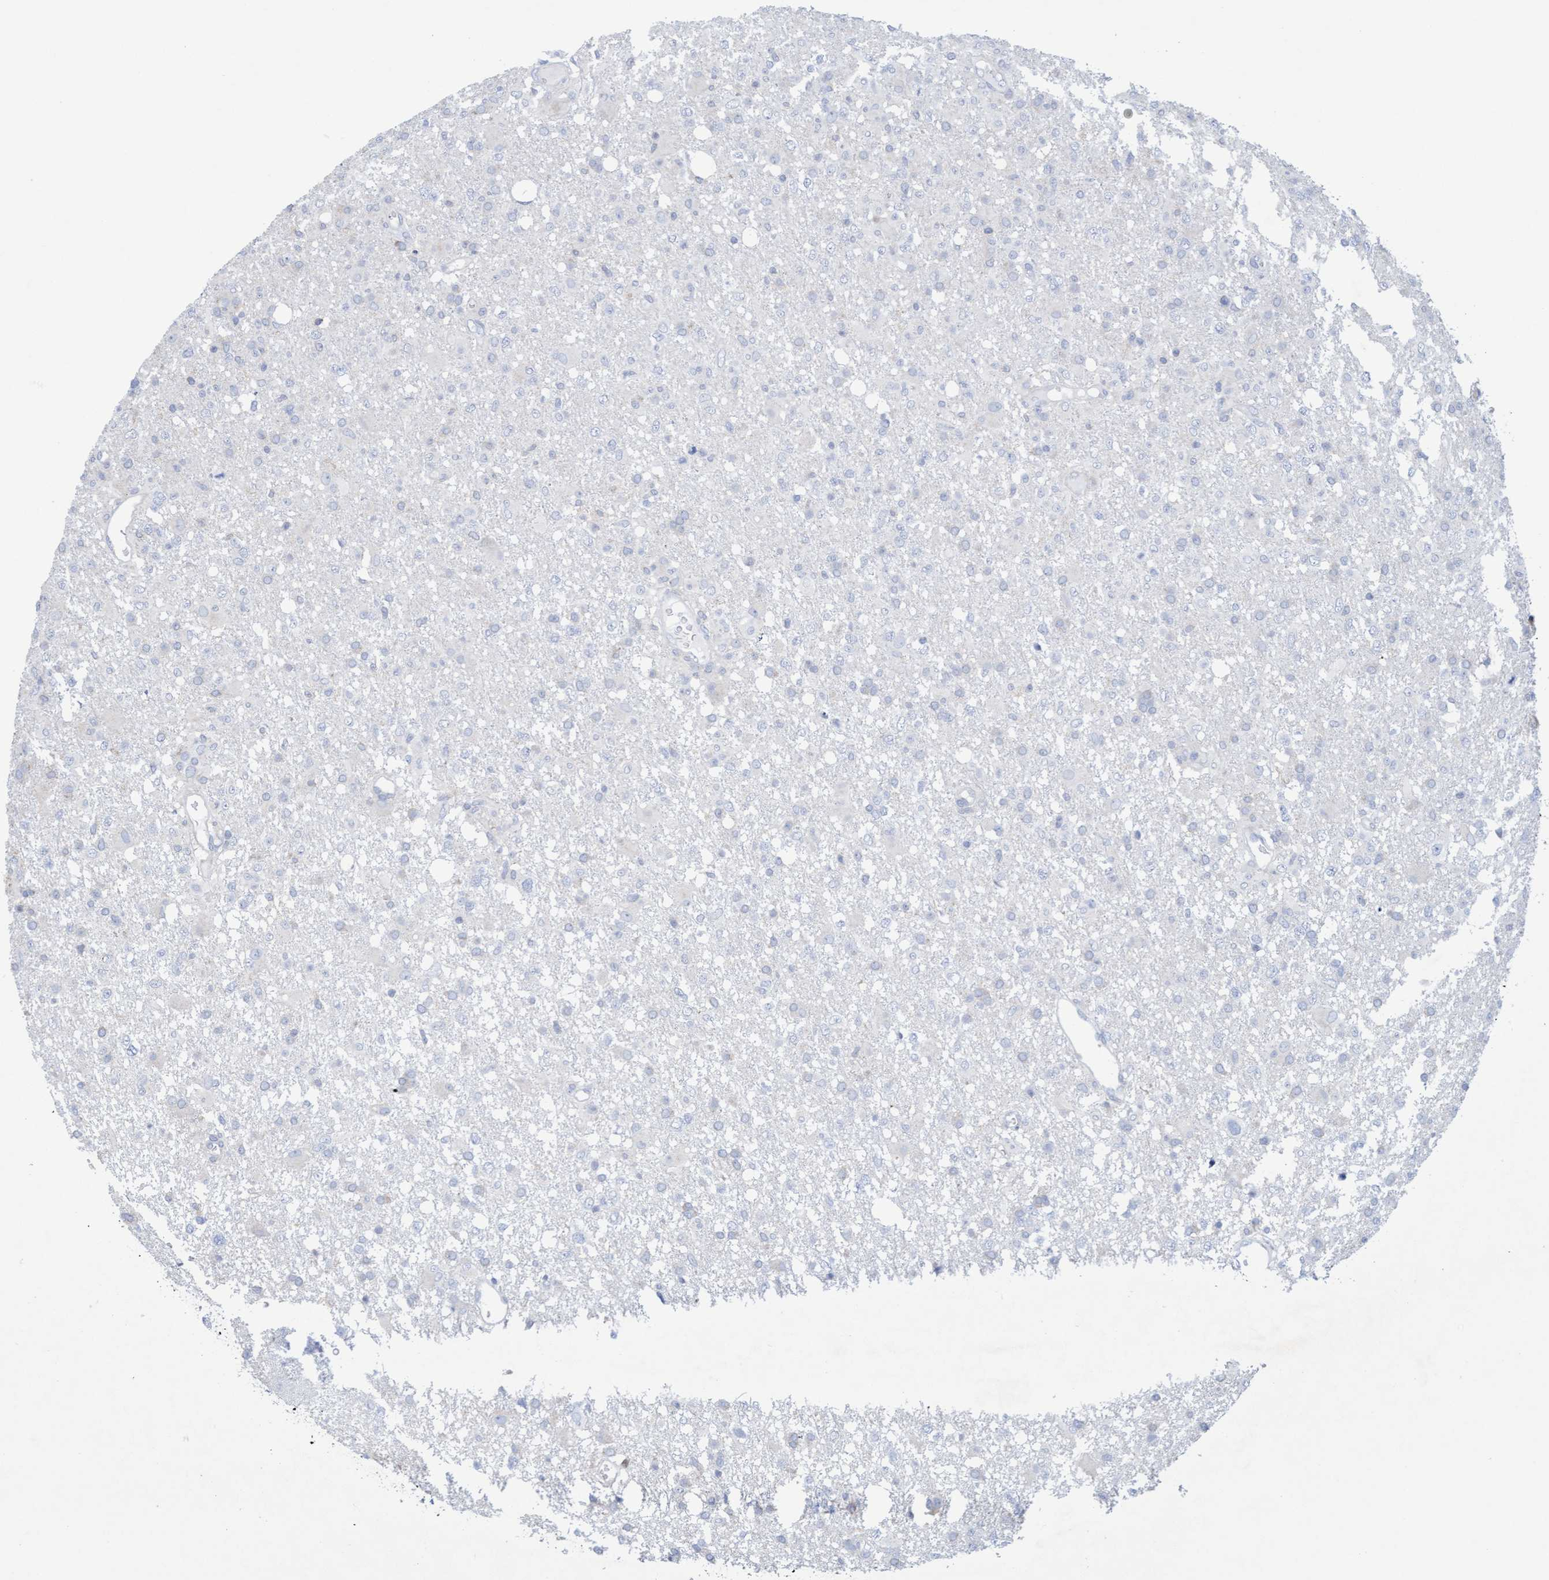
{"staining": {"intensity": "negative", "quantity": "none", "location": "none"}, "tissue": "glioma", "cell_type": "Tumor cells", "image_type": "cancer", "snomed": [{"axis": "morphology", "description": "Glioma, malignant, High grade"}, {"axis": "topography", "description": "Brain"}], "caption": "An IHC image of glioma is shown. There is no staining in tumor cells of glioma.", "gene": "SLC28A3", "patient": {"sex": "female", "age": 57}}